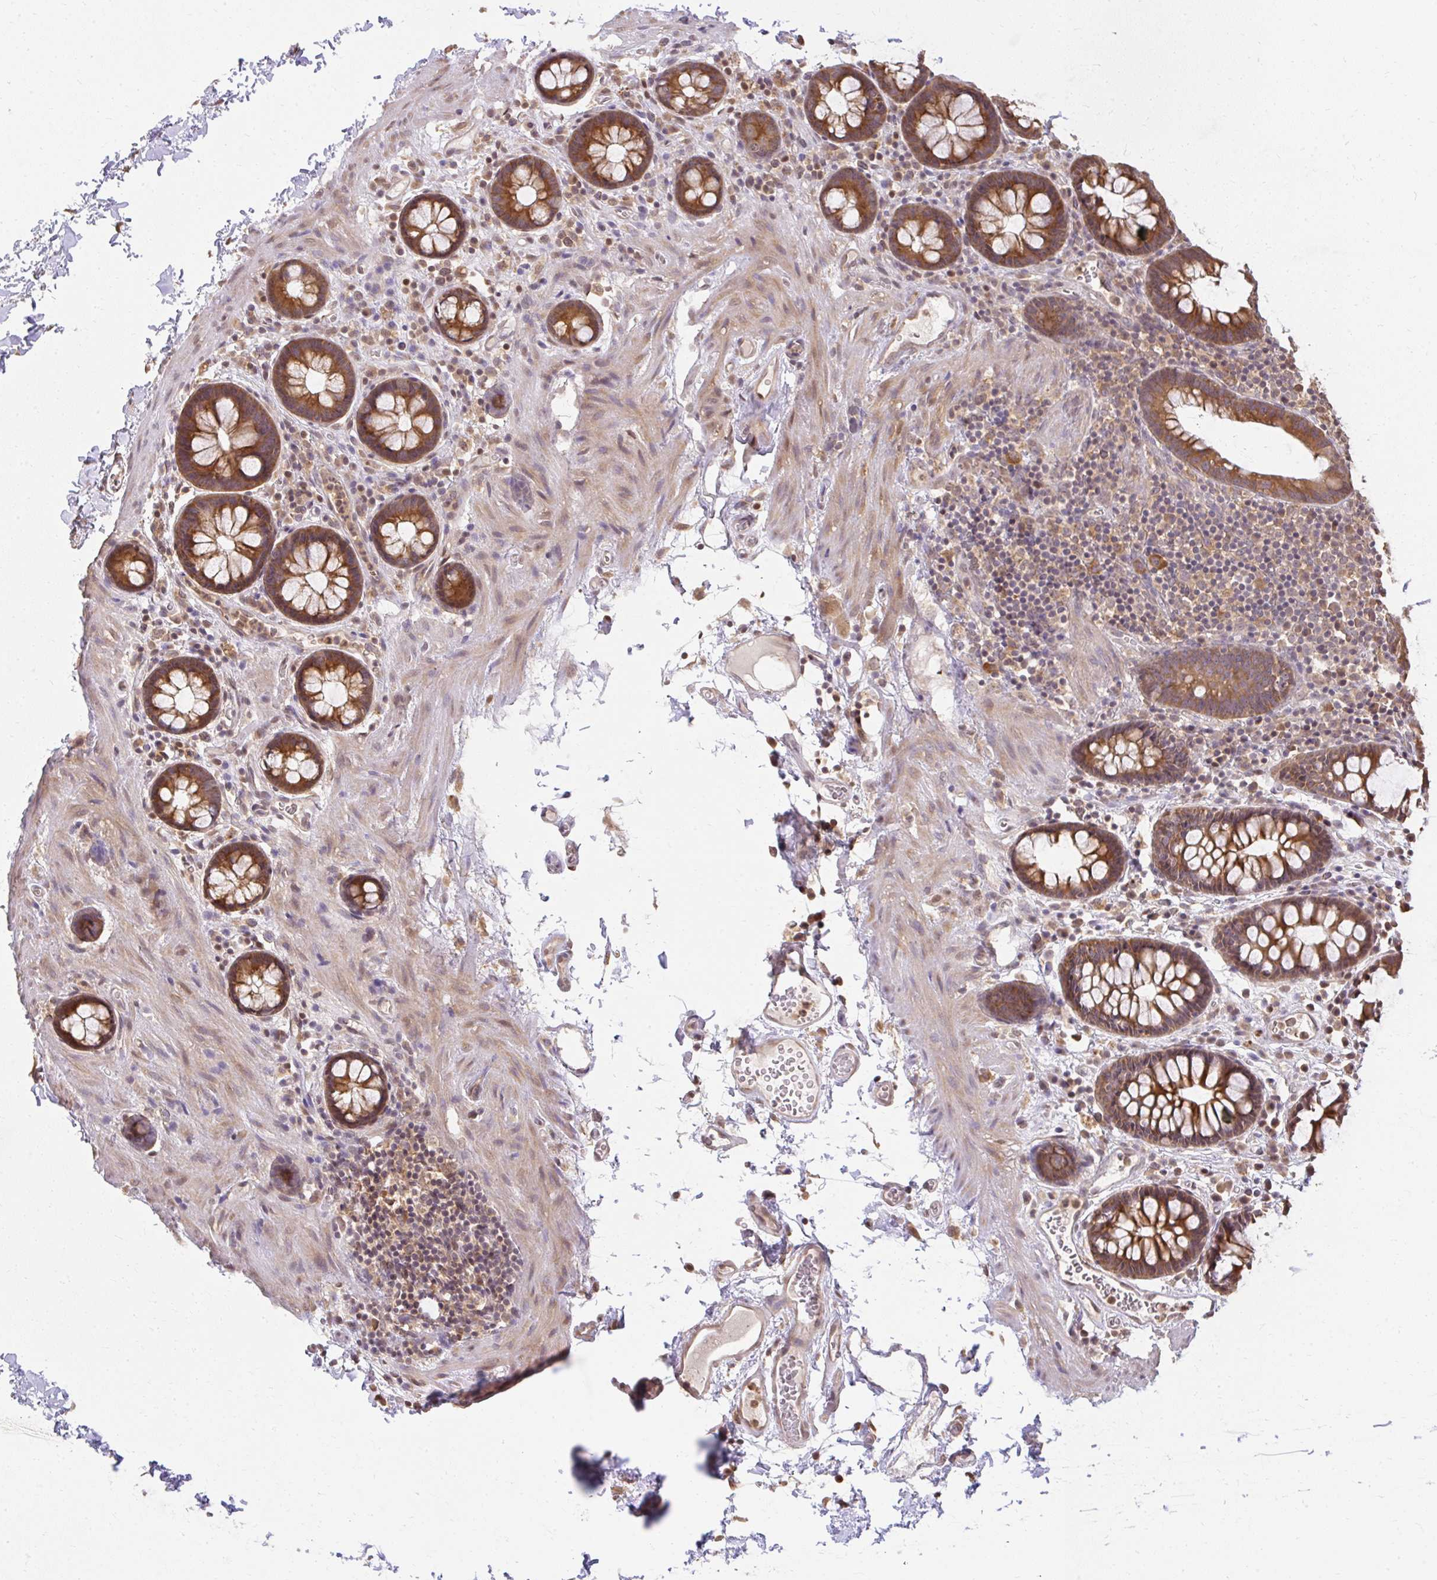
{"staining": {"intensity": "weak", "quantity": "25%-75%", "location": "cytoplasmic/membranous"}, "tissue": "colon", "cell_type": "Endothelial cells", "image_type": "normal", "snomed": [{"axis": "morphology", "description": "Normal tissue, NOS"}, {"axis": "topography", "description": "Colon"}, {"axis": "topography", "description": "Peripheral nerve tissue"}], "caption": "Weak cytoplasmic/membranous positivity for a protein is identified in approximately 25%-75% of endothelial cells of normal colon using immunohistochemistry.", "gene": "LARS2", "patient": {"sex": "male", "age": 84}}